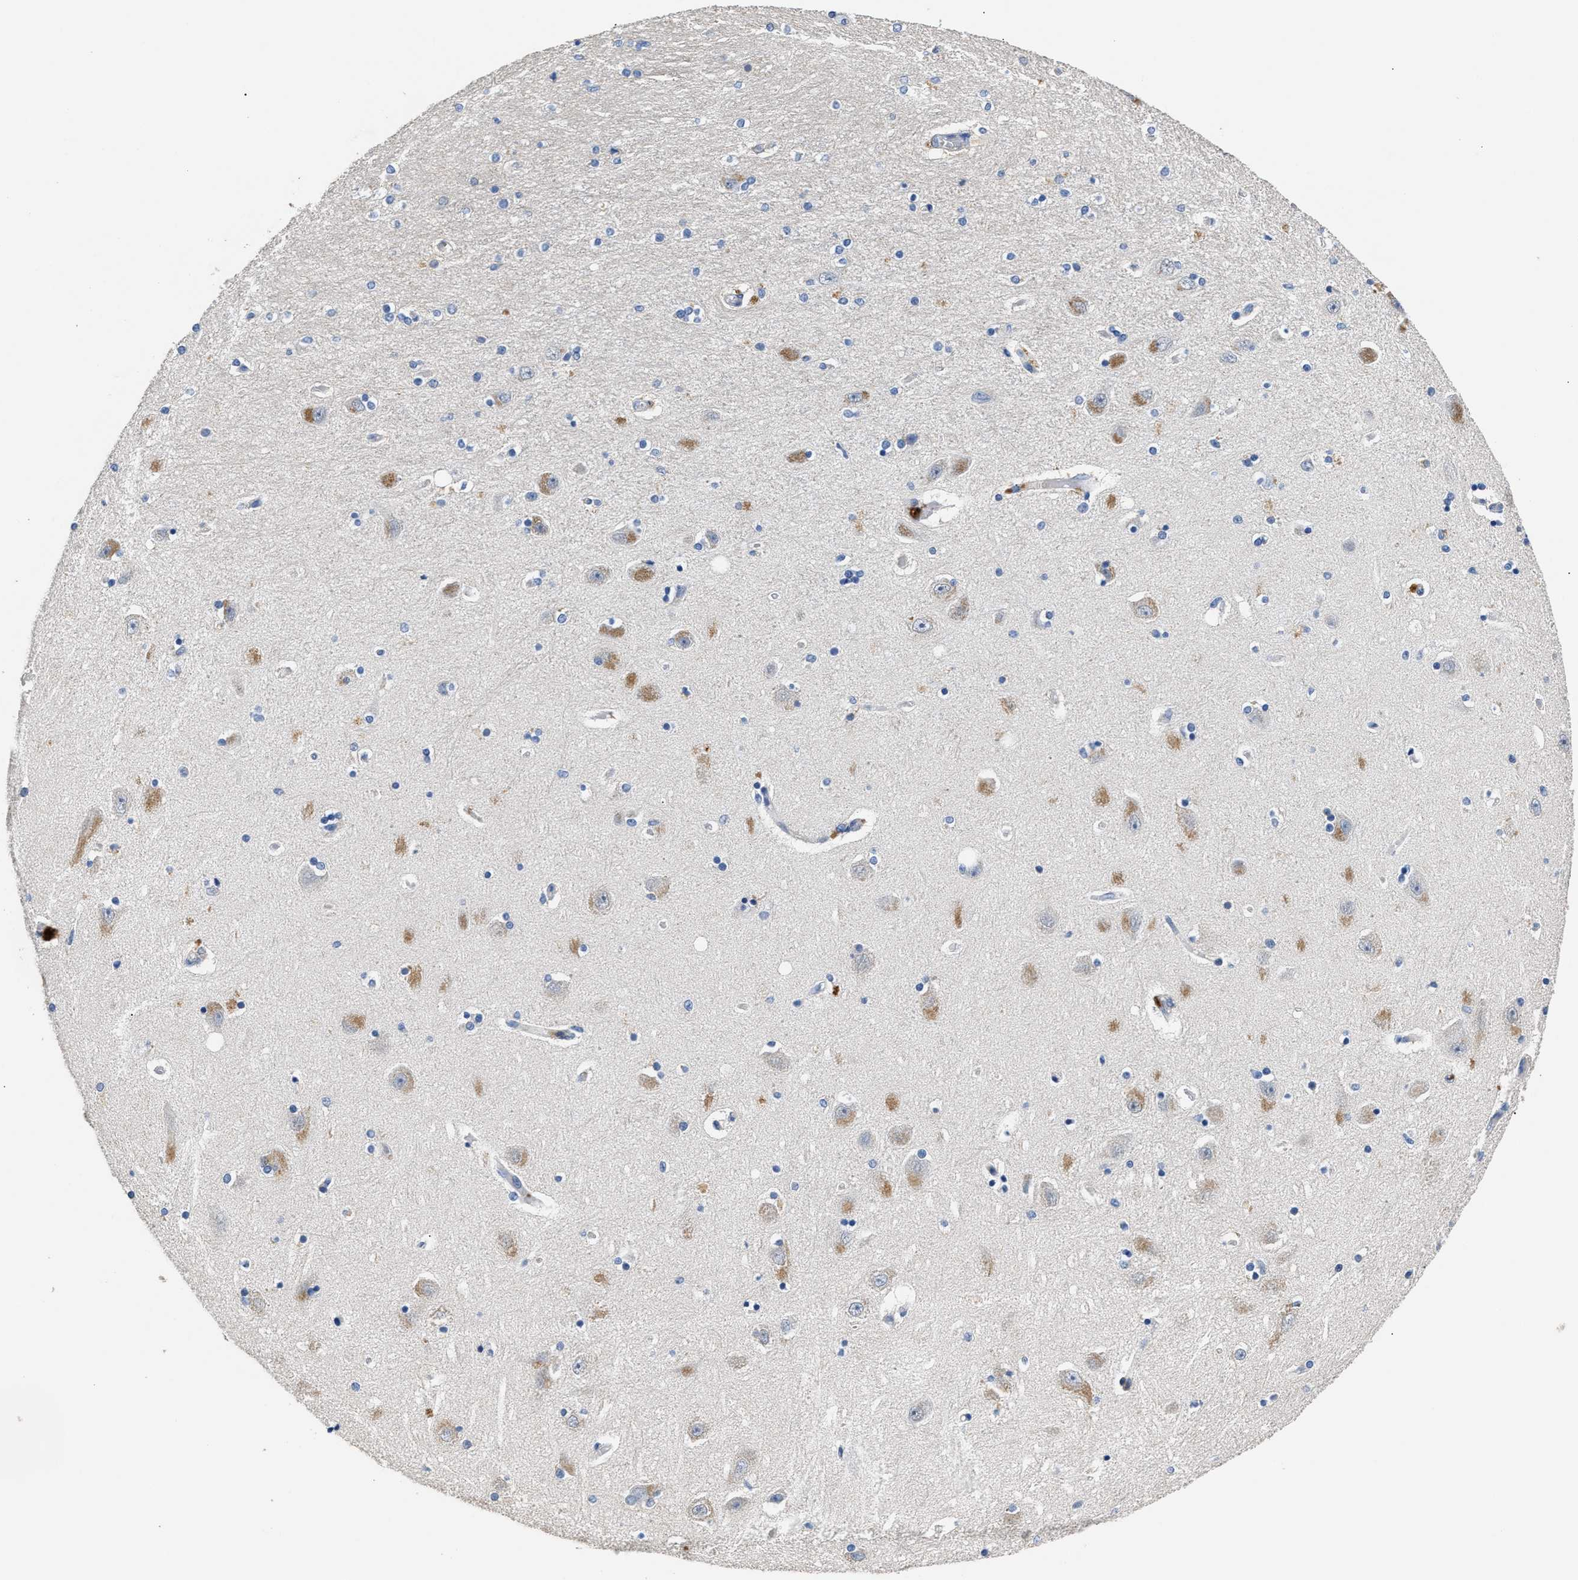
{"staining": {"intensity": "negative", "quantity": "none", "location": "none"}, "tissue": "hippocampus", "cell_type": "Glial cells", "image_type": "normal", "snomed": [{"axis": "morphology", "description": "Normal tissue, NOS"}, {"axis": "topography", "description": "Hippocampus"}], "caption": "Immunohistochemistry of normal hippocampus demonstrates no staining in glial cells.", "gene": "CCDC171", "patient": {"sex": "female", "age": 54}}